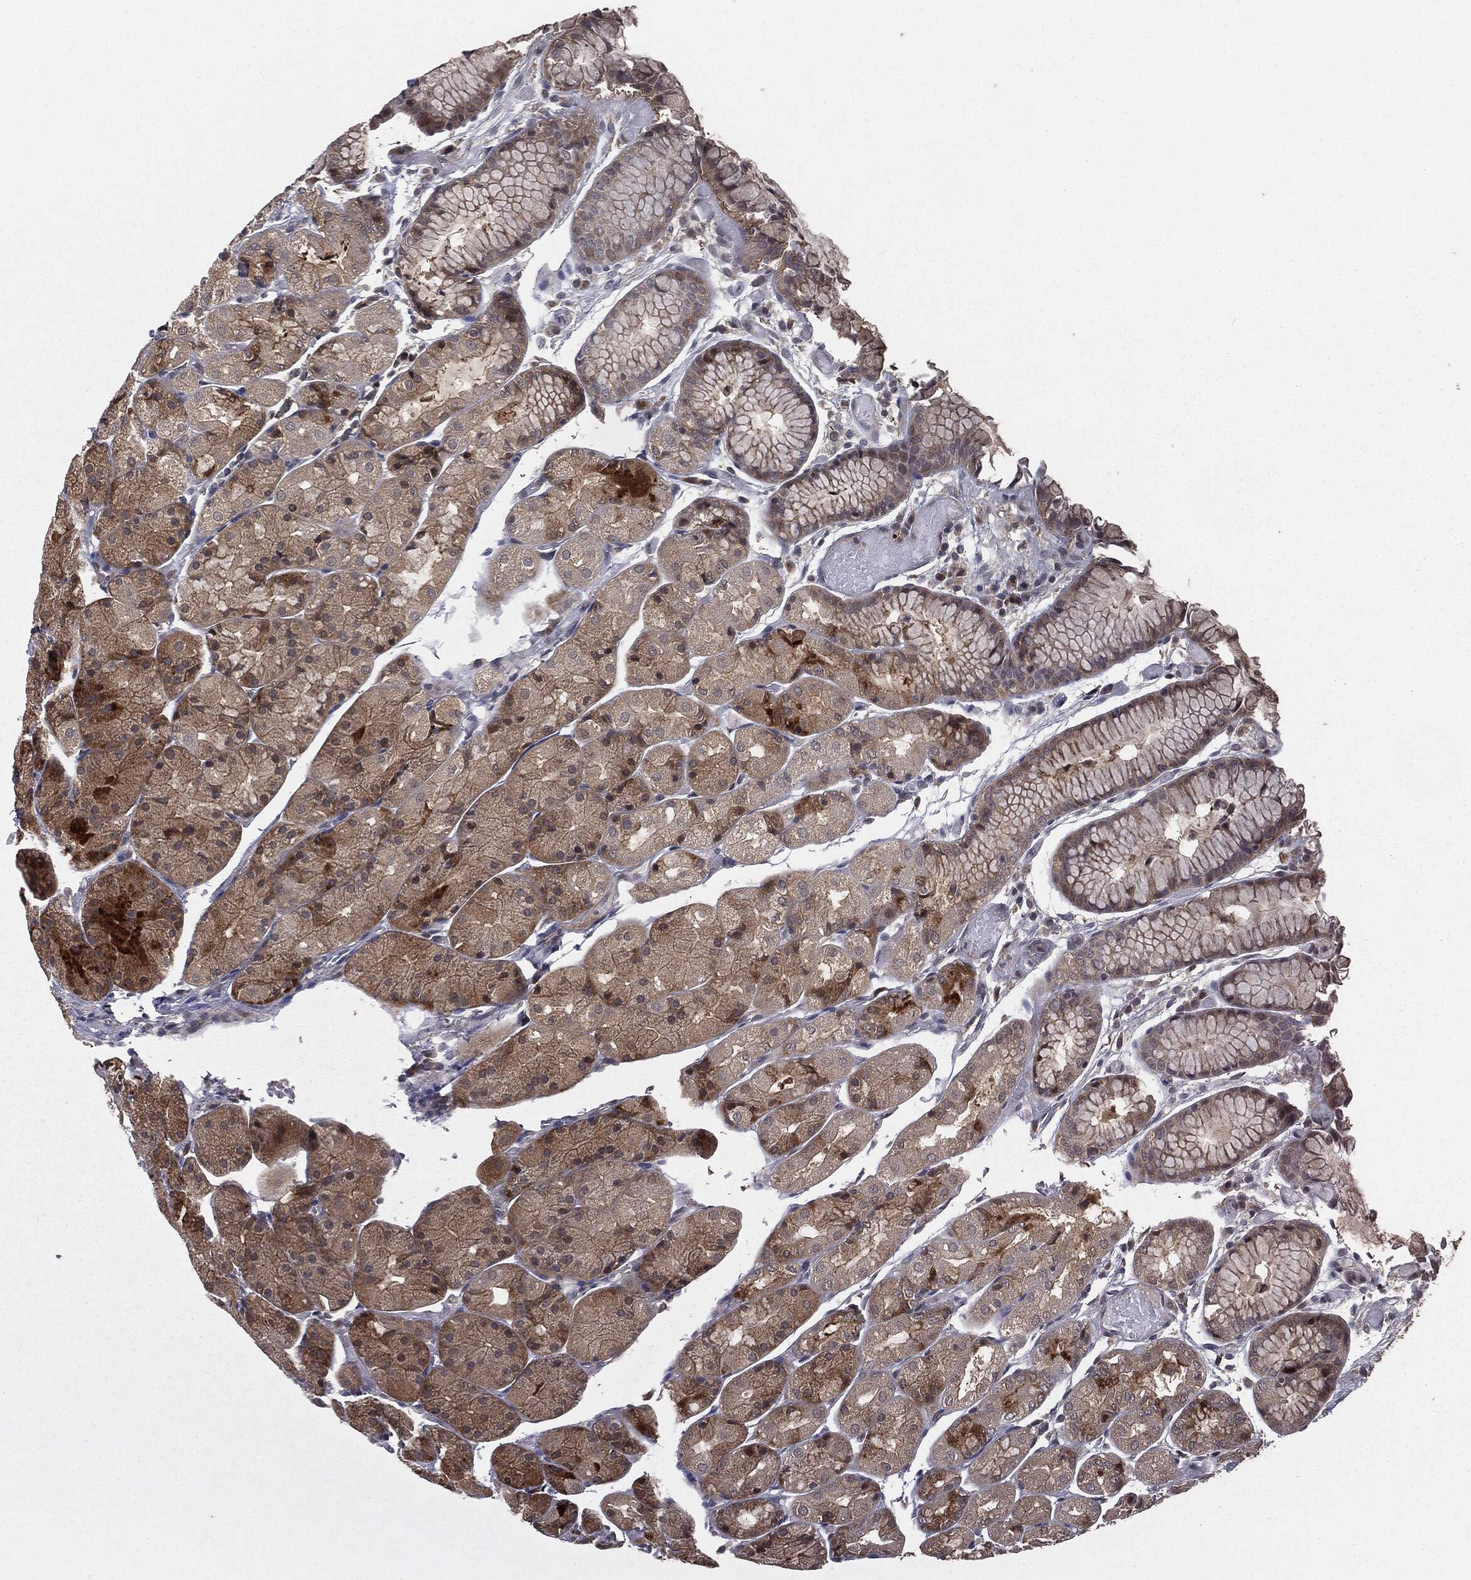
{"staining": {"intensity": "moderate", "quantity": "<25%", "location": "cytoplasmic/membranous"}, "tissue": "stomach", "cell_type": "Glandular cells", "image_type": "normal", "snomed": [{"axis": "morphology", "description": "Normal tissue, NOS"}, {"axis": "topography", "description": "Stomach, upper"}], "caption": "Immunohistochemical staining of unremarkable human stomach reveals moderate cytoplasmic/membranous protein positivity in about <25% of glandular cells.", "gene": "FBXO7", "patient": {"sex": "male", "age": 72}}